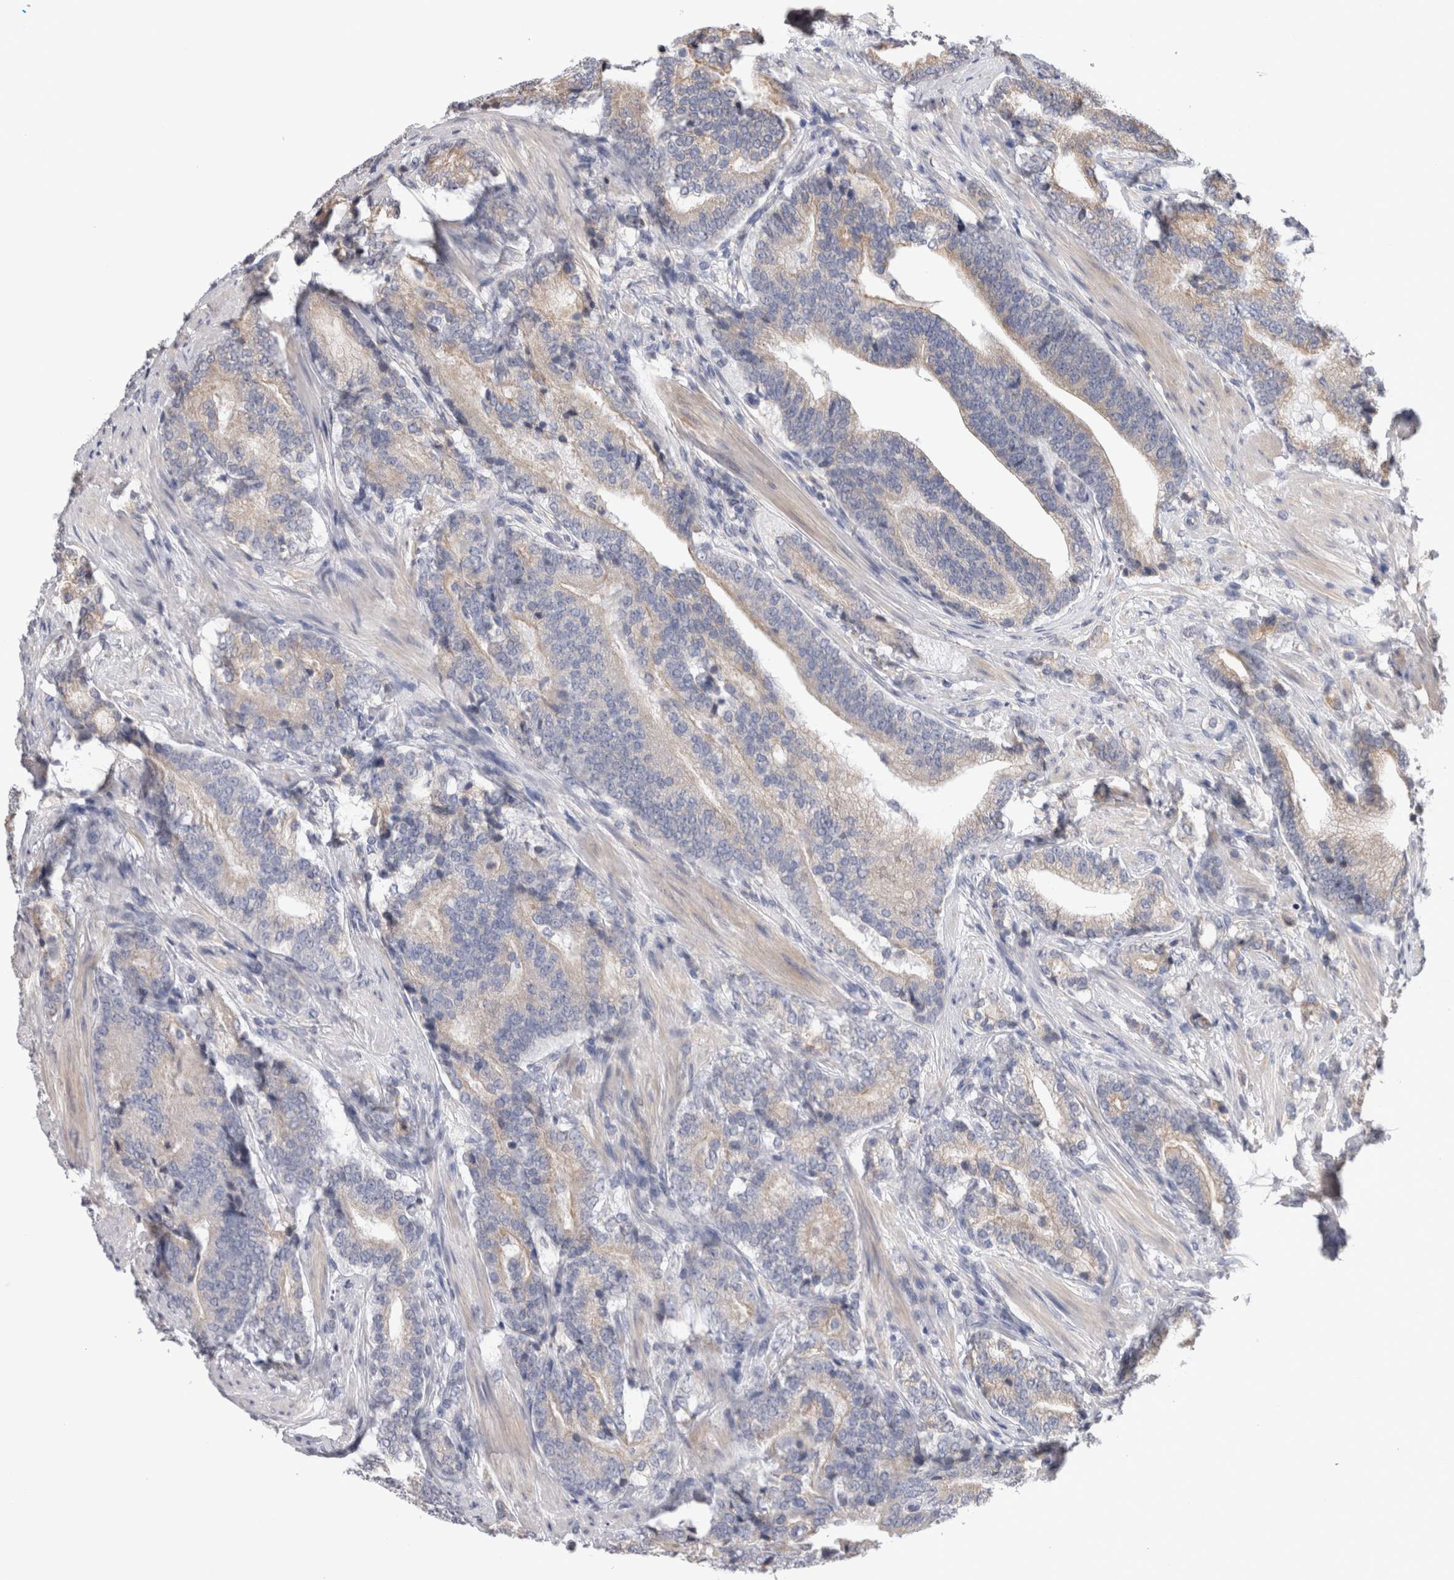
{"staining": {"intensity": "weak", "quantity": "<25%", "location": "cytoplasmic/membranous"}, "tissue": "prostate cancer", "cell_type": "Tumor cells", "image_type": "cancer", "snomed": [{"axis": "morphology", "description": "Adenocarcinoma, High grade"}, {"axis": "topography", "description": "Prostate"}], "caption": "The micrograph shows no staining of tumor cells in prostate adenocarcinoma (high-grade). The staining is performed using DAB (3,3'-diaminobenzidine) brown chromogen with nuclei counter-stained in using hematoxylin.", "gene": "SMAP2", "patient": {"sex": "male", "age": 55}}